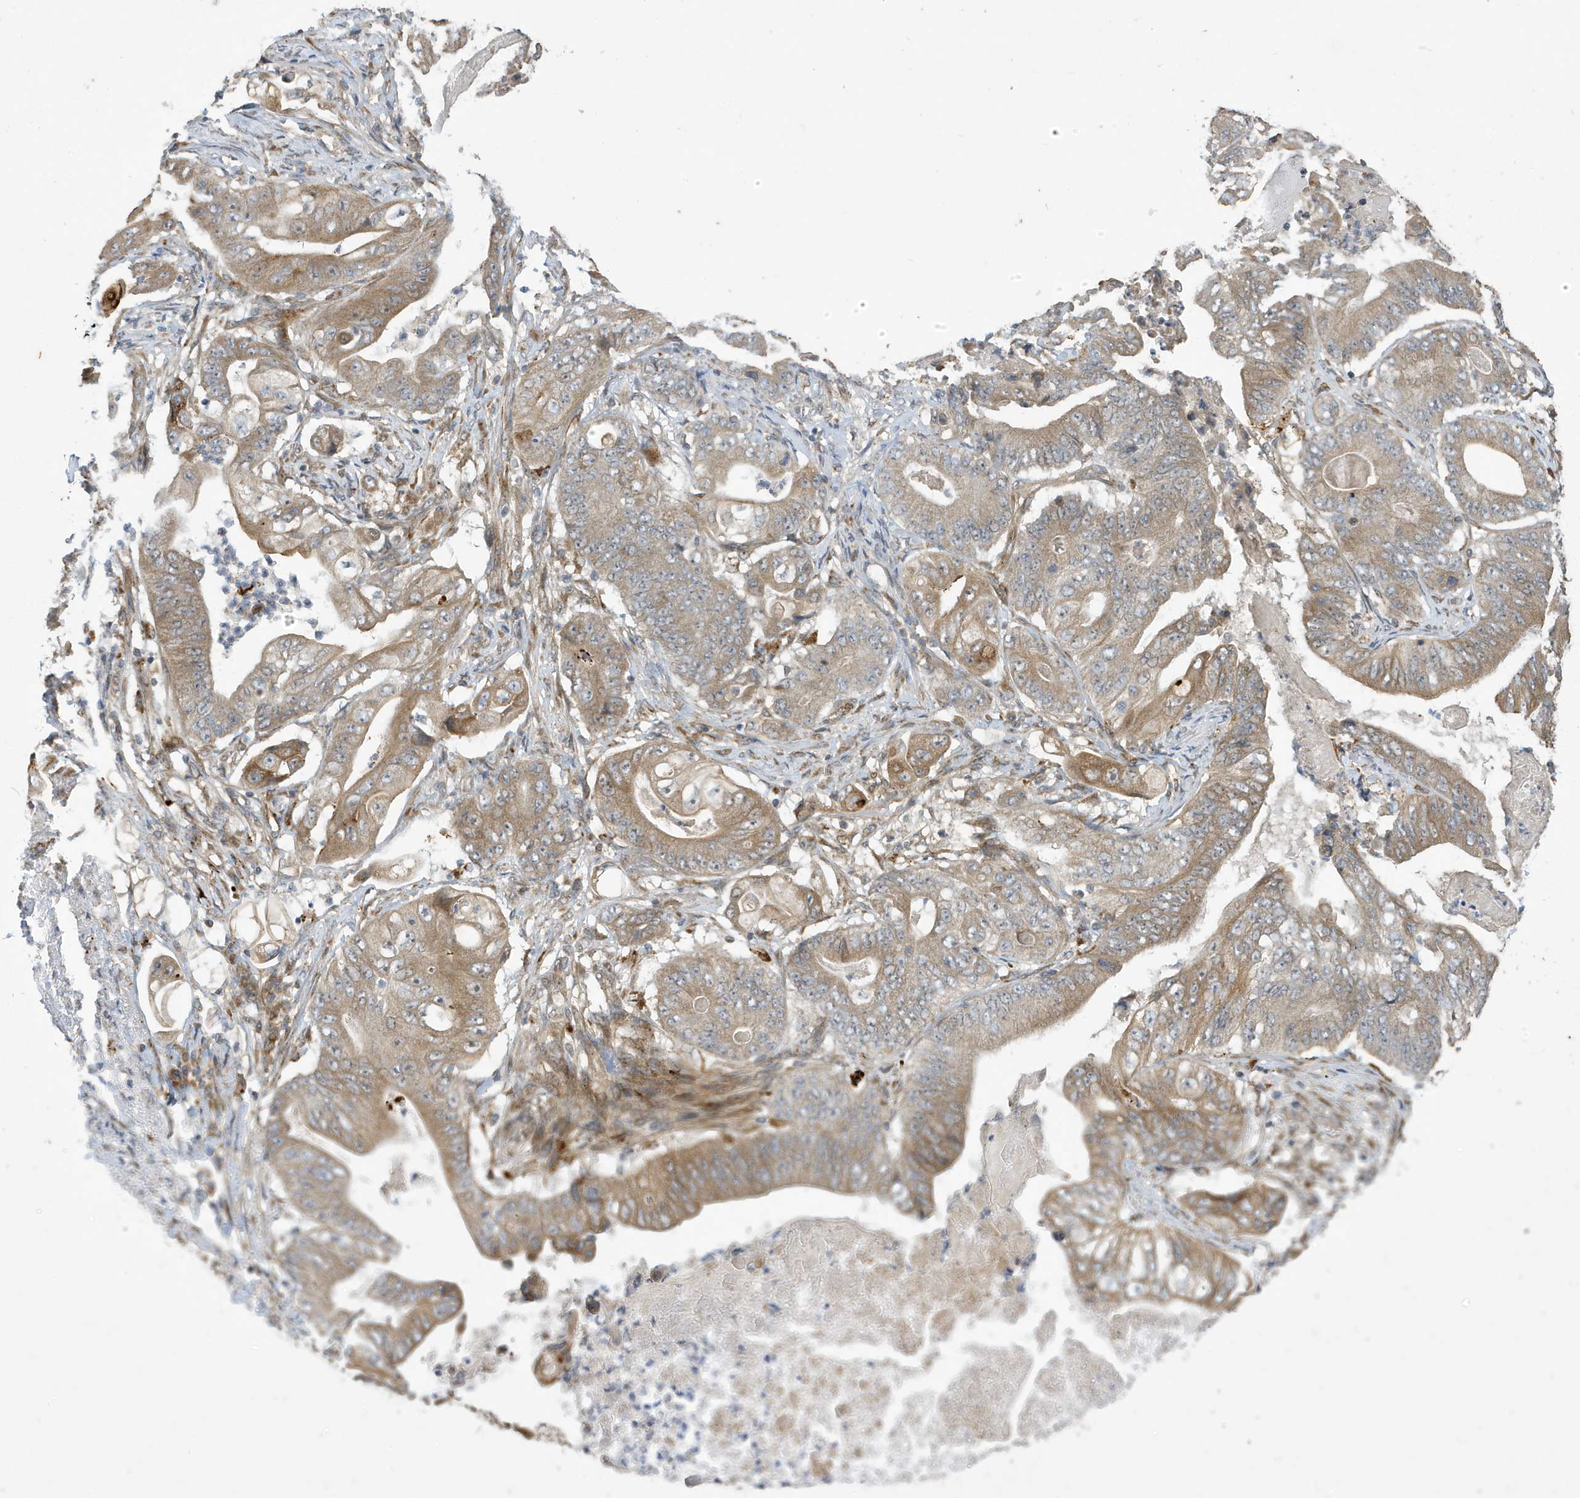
{"staining": {"intensity": "moderate", "quantity": "25%-75%", "location": "cytoplasmic/membranous"}, "tissue": "stomach cancer", "cell_type": "Tumor cells", "image_type": "cancer", "snomed": [{"axis": "morphology", "description": "Adenocarcinoma, NOS"}, {"axis": "topography", "description": "Stomach"}], "caption": "Brown immunohistochemical staining in human adenocarcinoma (stomach) displays moderate cytoplasmic/membranous staining in about 25%-75% of tumor cells.", "gene": "NCOA7", "patient": {"sex": "female", "age": 73}}